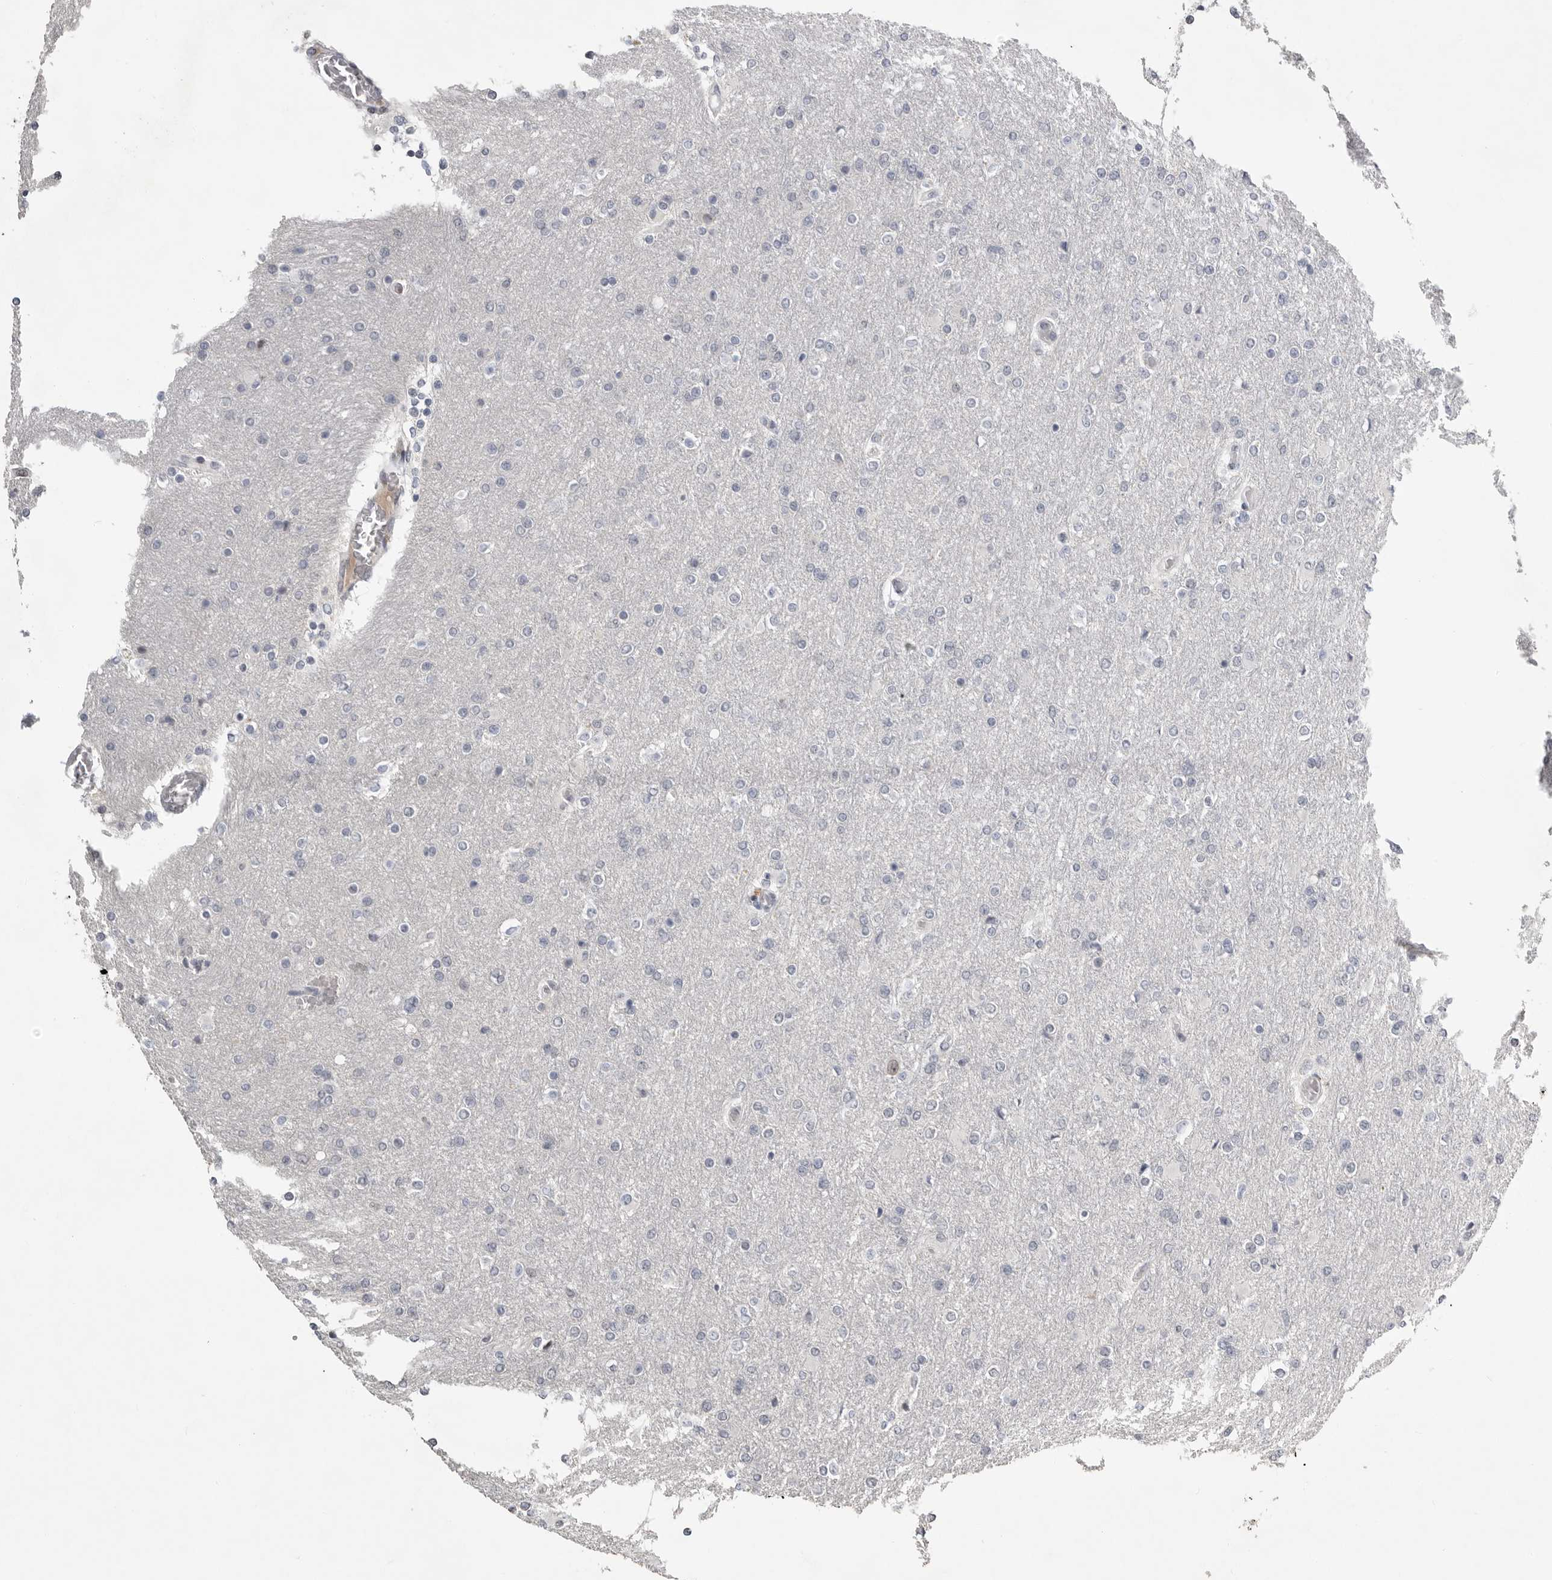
{"staining": {"intensity": "negative", "quantity": "none", "location": "none"}, "tissue": "glioma", "cell_type": "Tumor cells", "image_type": "cancer", "snomed": [{"axis": "morphology", "description": "Glioma, malignant, High grade"}, {"axis": "topography", "description": "Cerebral cortex"}], "caption": "DAB (3,3'-diaminobenzidine) immunohistochemical staining of malignant glioma (high-grade) exhibits no significant staining in tumor cells.", "gene": "PCMTD1", "patient": {"sex": "female", "age": 36}}